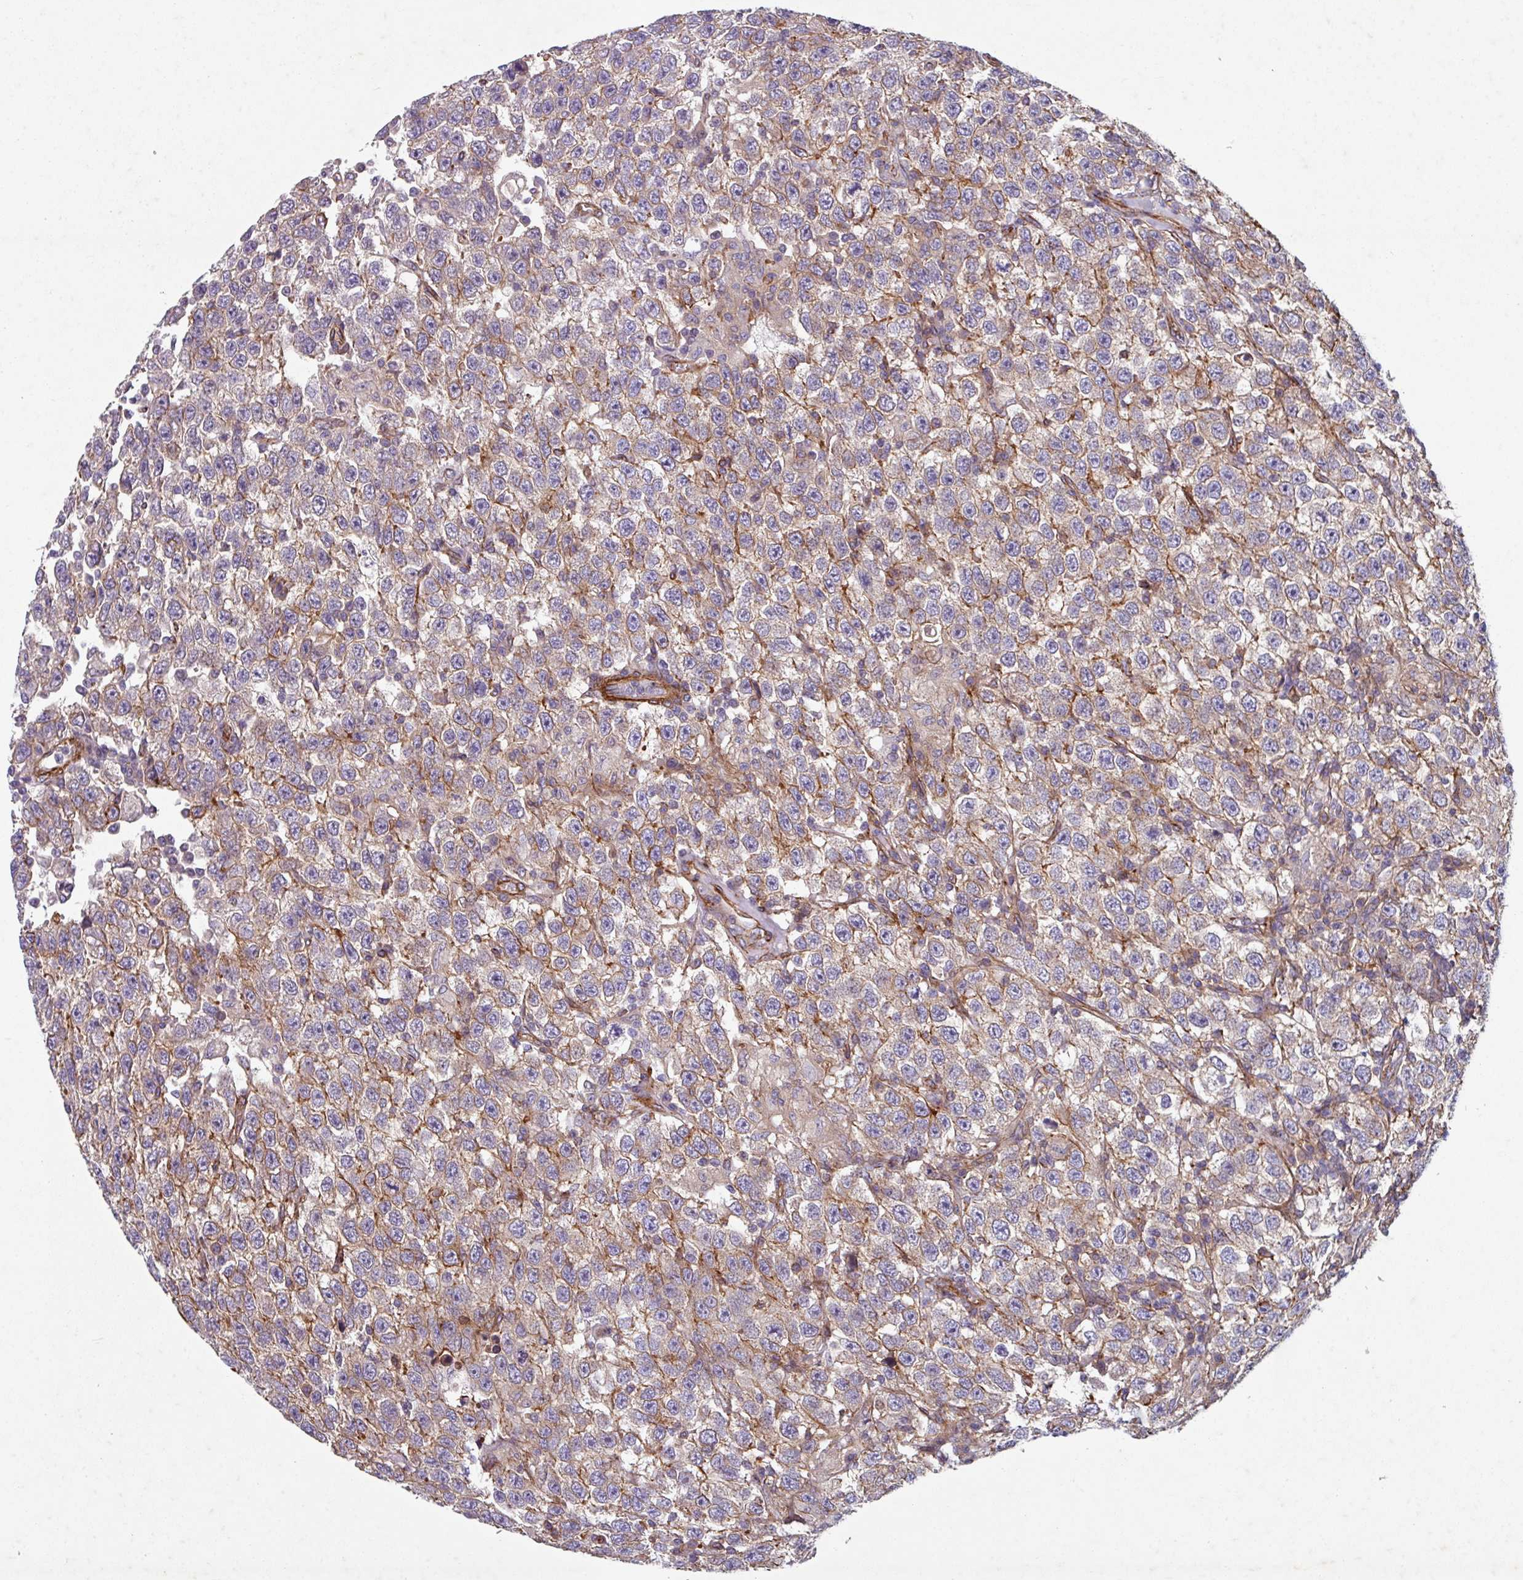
{"staining": {"intensity": "weak", "quantity": "25%-75%", "location": "cytoplasmic/membranous"}, "tissue": "testis cancer", "cell_type": "Tumor cells", "image_type": "cancer", "snomed": [{"axis": "morphology", "description": "Seminoma, NOS"}, {"axis": "topography", "description": "Testis"}], "caption": "IHC (DAB (3,3'-diaminobenzidine)) staining of human seminoma (testis) shows weak cytoplasmic/membranous protein positivity in about 25%-75% of tumor cells.", "gene": "ATP2C2", "patient": {"sex": "male", "age": 41}}